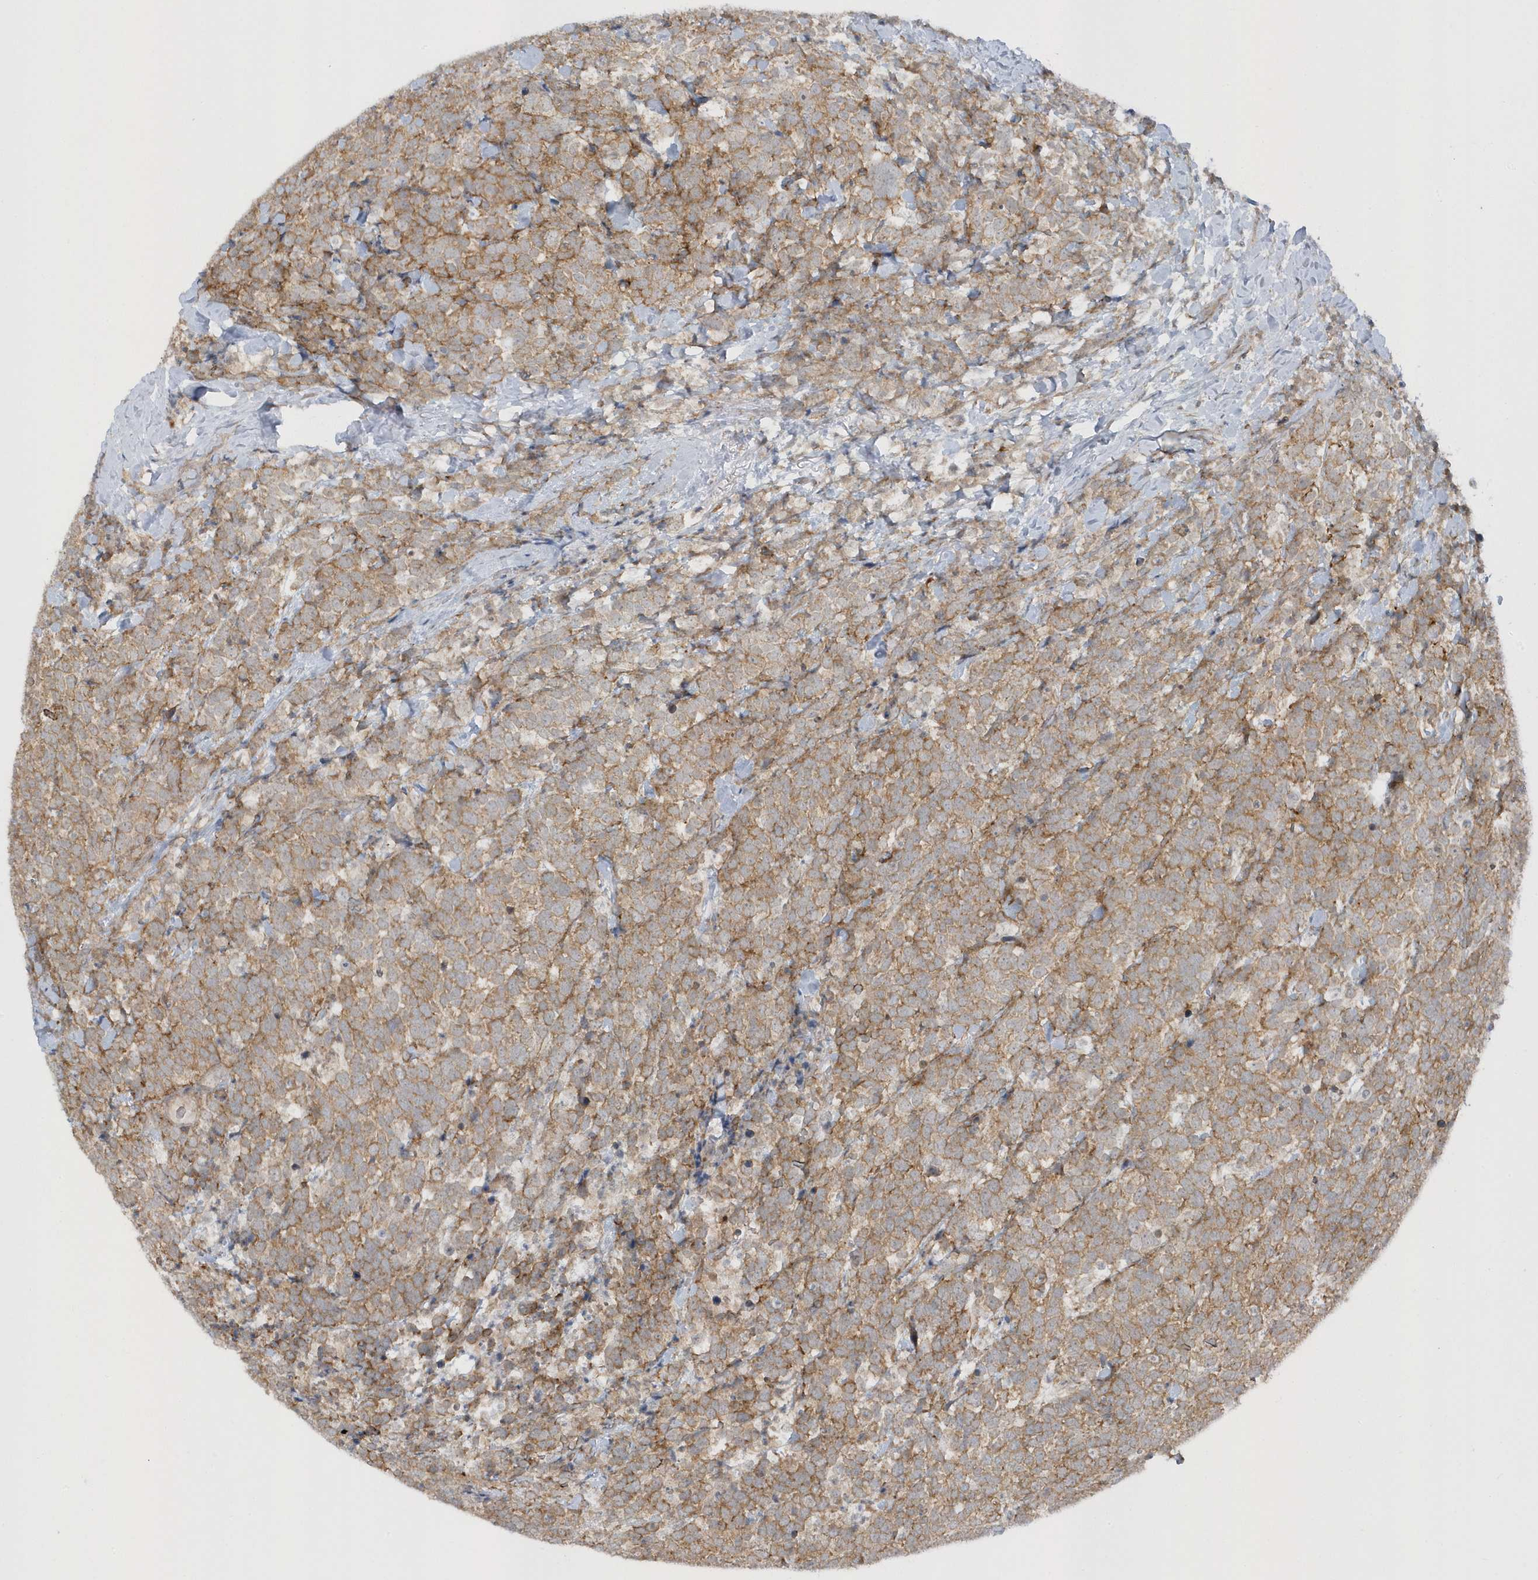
{"staining": {"intensity": "moderate", "quantity": ">75%", "location": "cytoplasmic/membranous"}, "tissue": "urothelial cancer", "cell_type": "Tumor cells", "image_type": "cancer", "snomed": [{"axis": "morphology", "description": "Urothelial carcinoma, High grade"}, {"axis": "topography", "description": "Urinary bladder"}], "caption": "Tumor cells exhibit moderate cytoplasmic/membranous expression in about >75% of cells in urothelial cancer.", "gene": "PARD3B", "patient": {"sex": "female", "age": 82}}